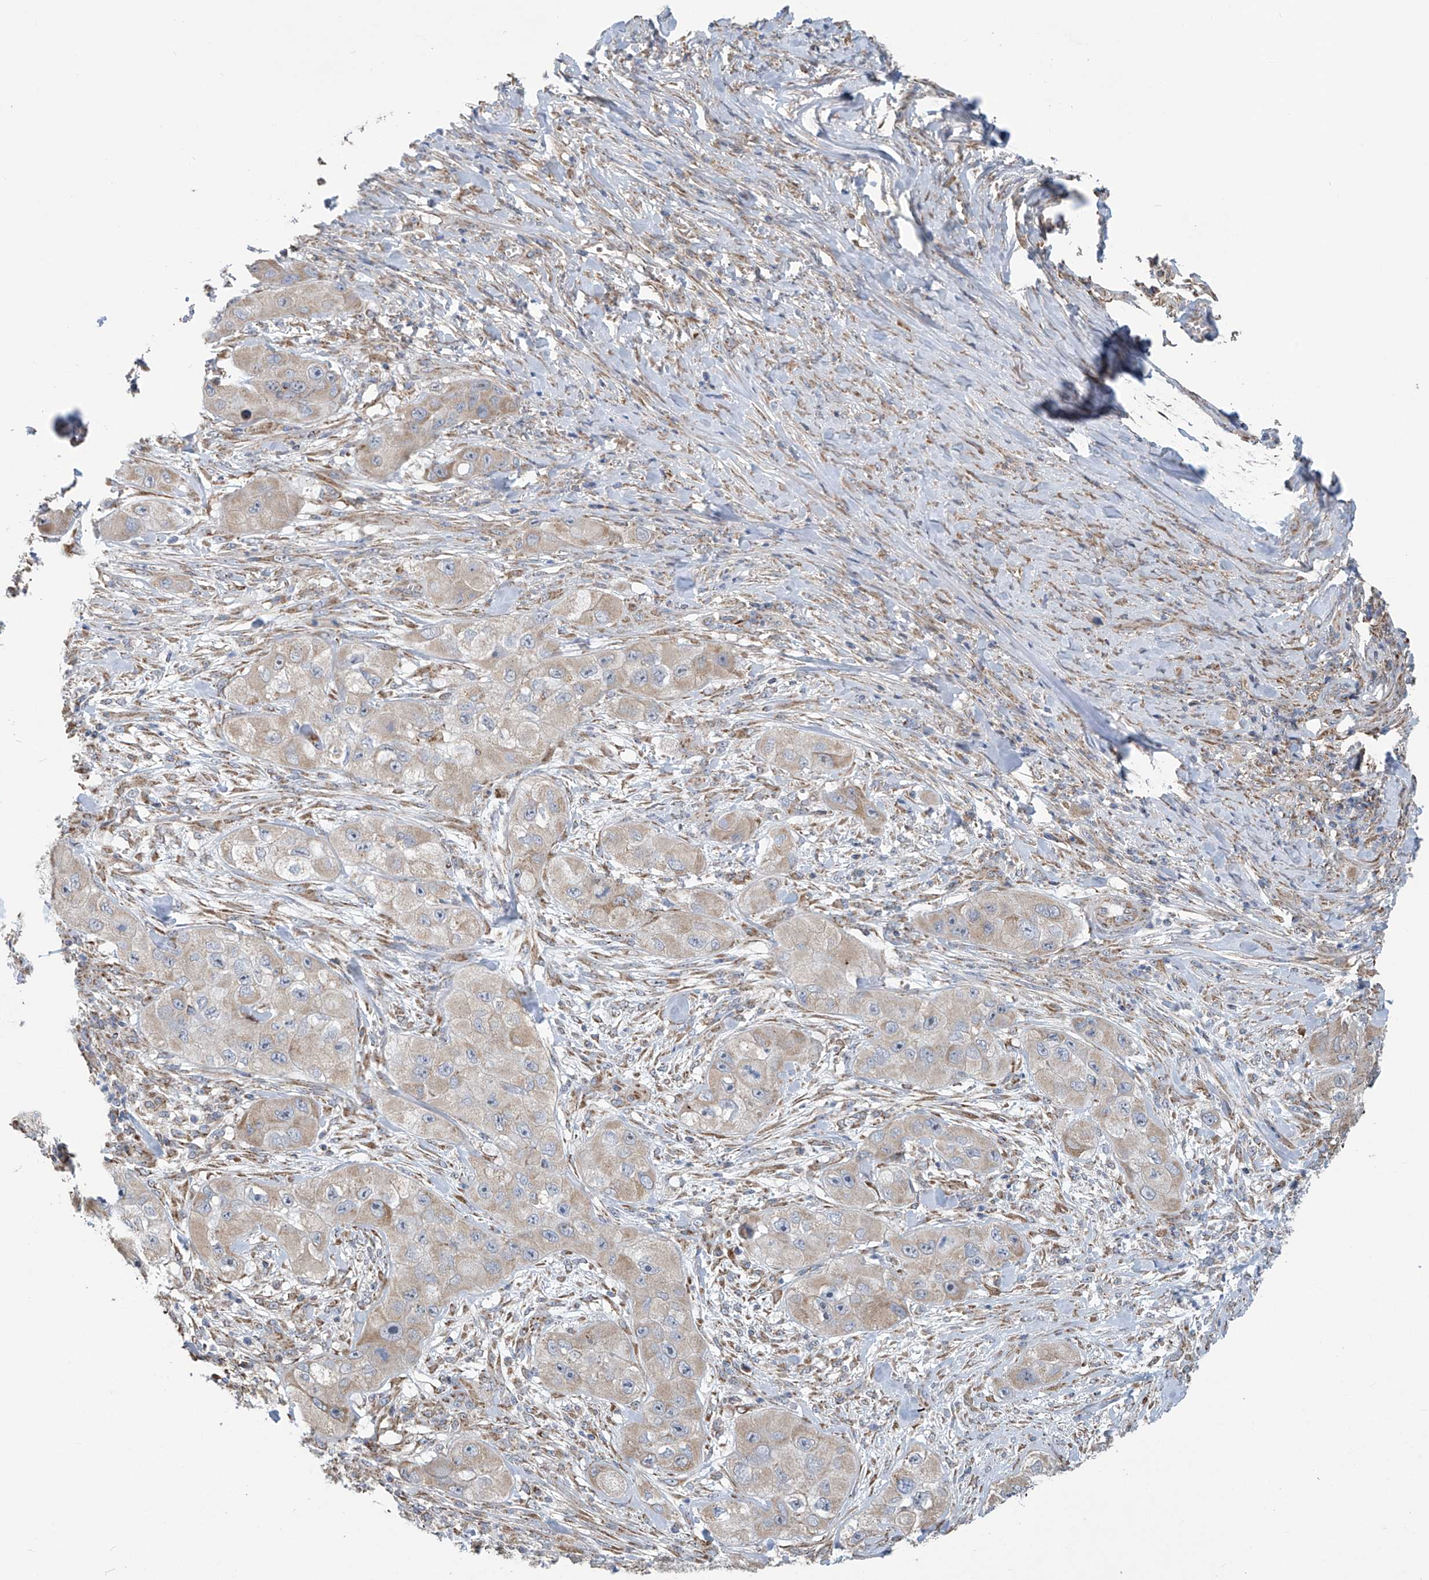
{"staining": {"intensity": "weak", "quantity": "25%-75%", "location": "cytoplasmic/membranous"}, "tissue": "skin cancer", "cell_type": "Tumor cells", "image_type": "cancer", "snomed": [{"axis": "morphology", "description": "Squamous cell carcinoma, NOS"}, {"axis": "topography", "description": "Skin"}, {"axis": "topography", "description": "Subcutis"}], "caption": "Immunohistochemistry image of skin squamous cell carcinoma stained for a protein (brown), which exhibits low levels of weak cytoplasmic/membranous positivity in approximately 25%-75% of tumor cells.", "gene": "COMMD1", "patient": {"sex": "male", "age": 73}}